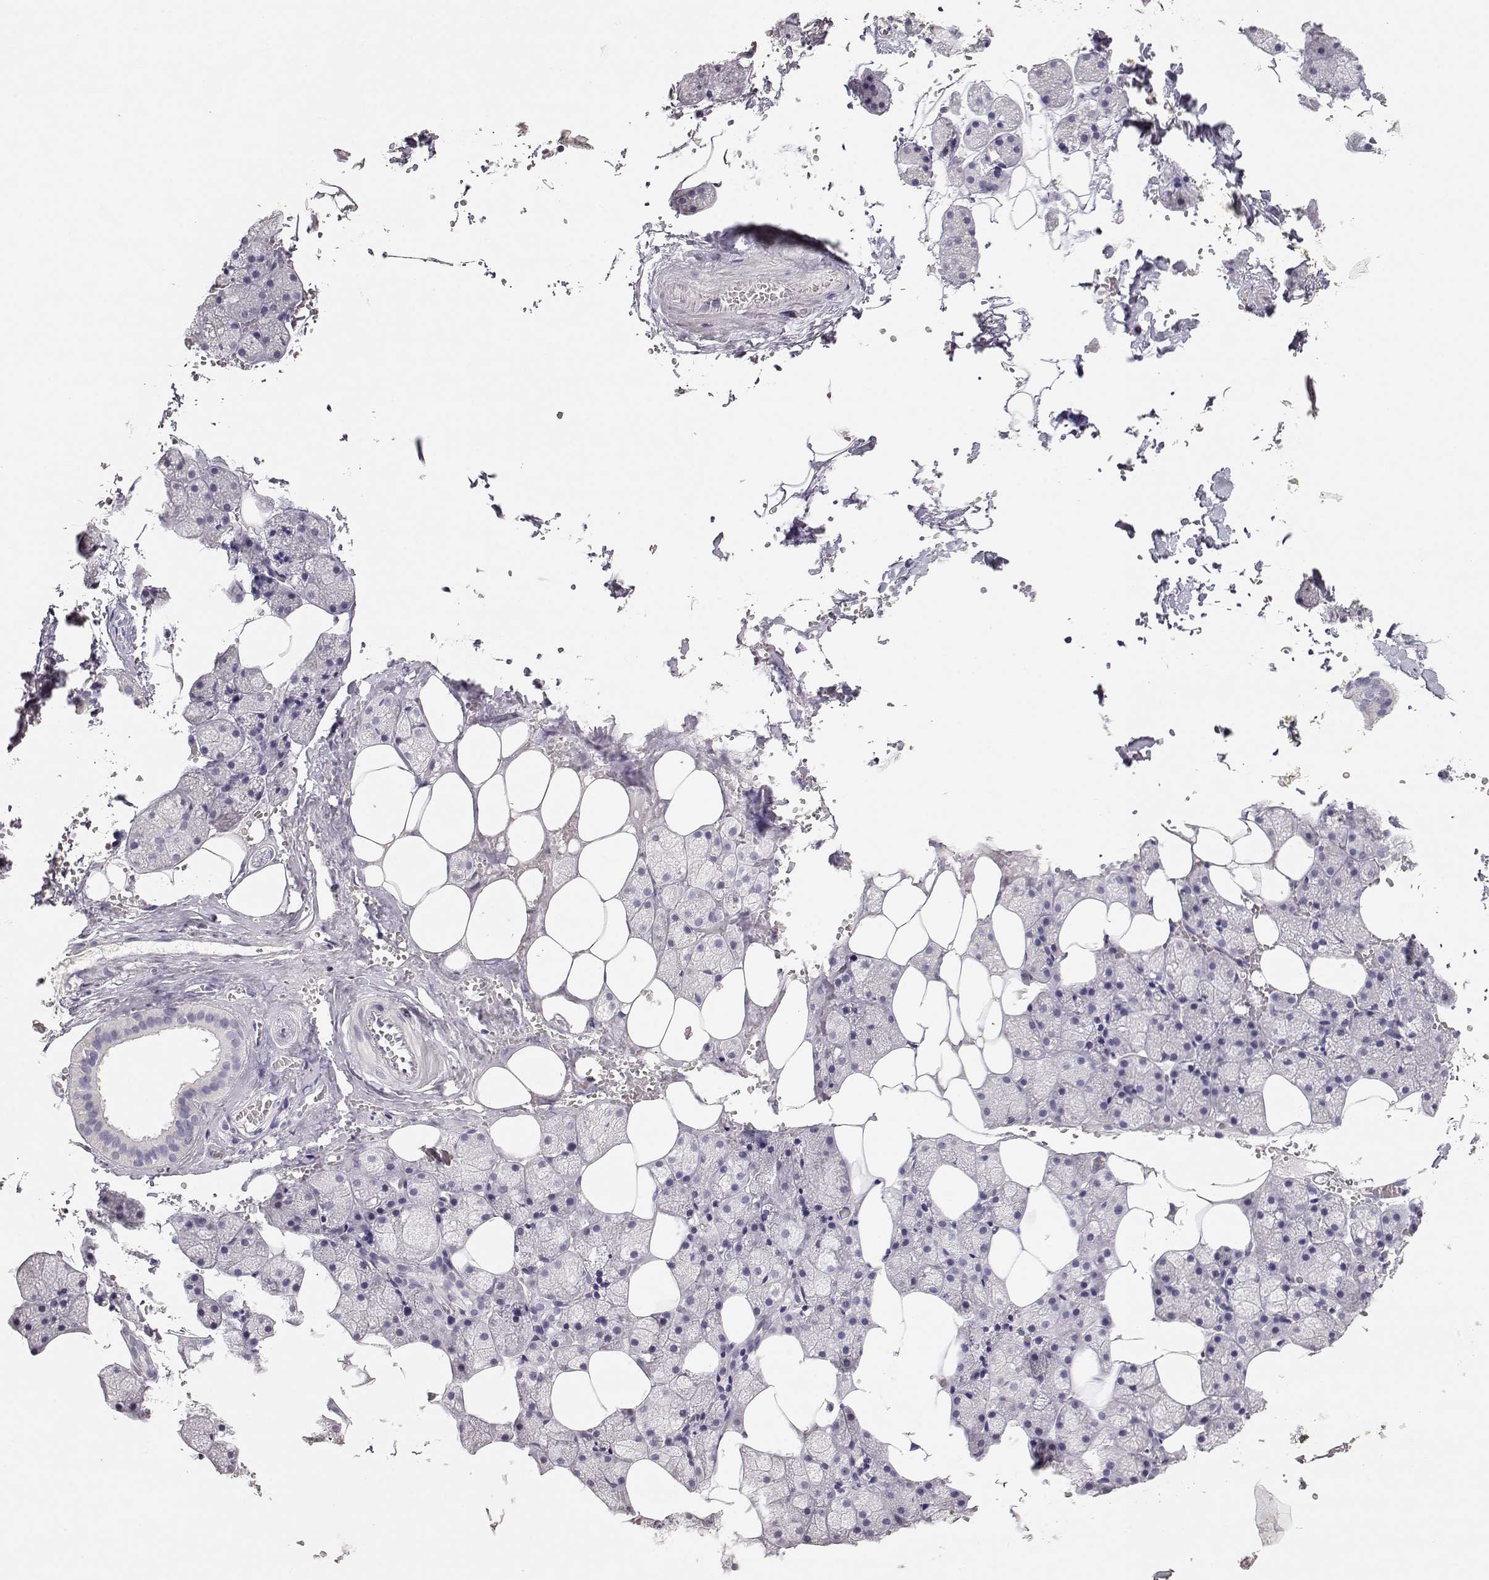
{"staining": {"intensity": "negative", "quantity": "none", "location": "none"}, "tissue": "salivary gland", "cell_type": "Glandular cells", "image_type": "normal", "snomed": [{"axis": "morphology", "description": "Normal tissue, NOS"}, {"axis": "topography", "description": "Salivary gland"}], "caption": "An image of human salivary gland is negative for staining in glandular cells. The staining was performed using DAB to visualize the protein expression in brown, while the nuclei were stained in blue with hematoxylin (Magnification: 20x).", "gene": "MAGEC1", "patient": {"sex": "male", "age": 38}}